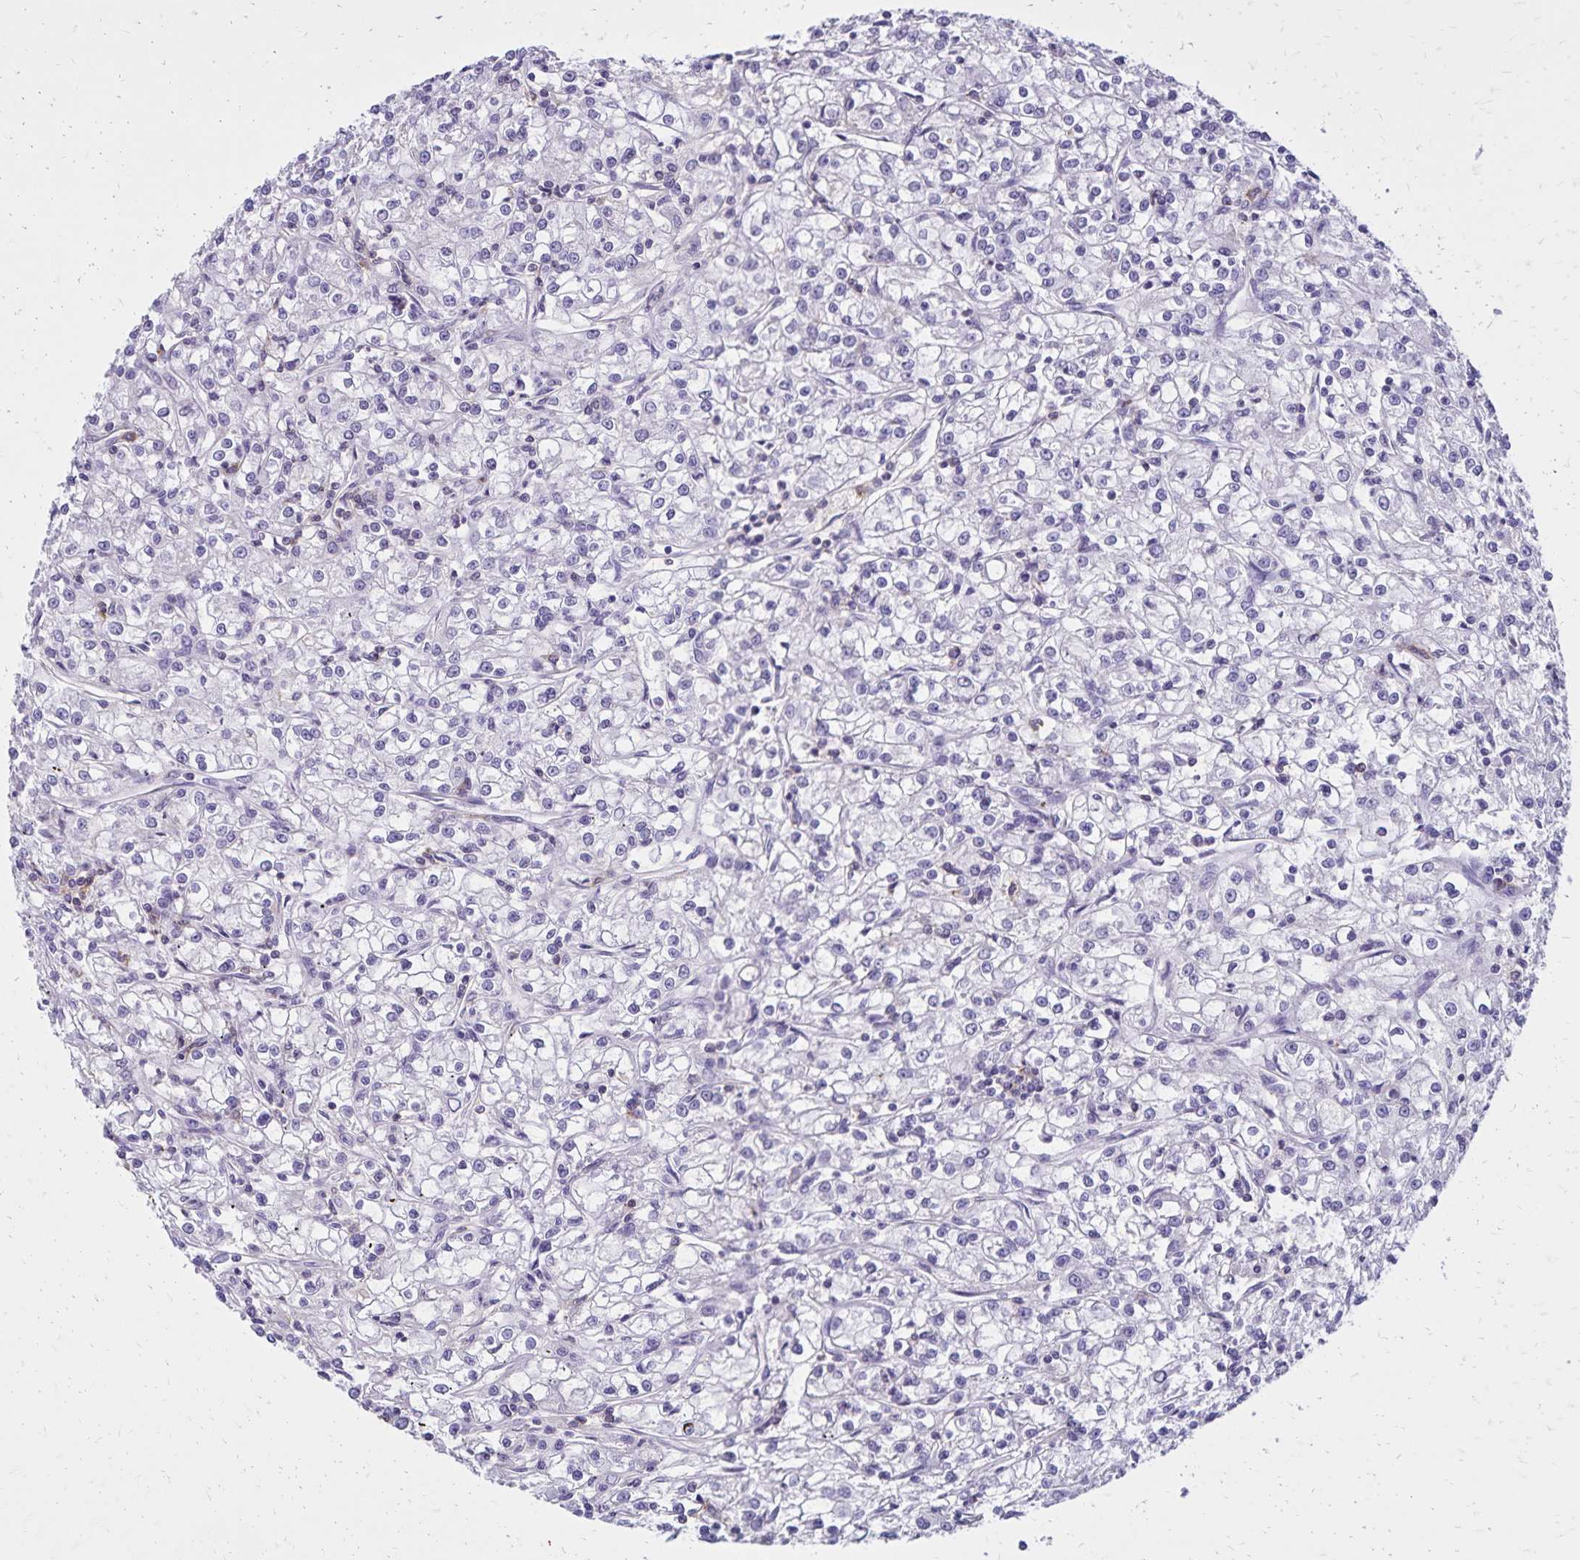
{"staining": {"intensity": "negative", "quantity": "none", "location": "none"}, "tissue": "renal cancer", "cell_type": "Tumor cells", "image_type": "cancer", "snomed": [{"axis": "morphology", "description": "Adenocarcinoma, NOS"}, {"axis": "topography", "description": "Kidney"}], "caption": "This histopathology image is of renal cancer (adenocarcinoma) stained with immunohistochemistry (IHC) to label a protein in brown with the nuclei are counter-stained blue. There is no staining in tumor cells. (DAB (3,3'-diaminobenzidine) immunohistochemistry visualized using brightfield microscopy, high magnification).", "gene": "CD27", "patient": {"sex": "female", "age": 59}}